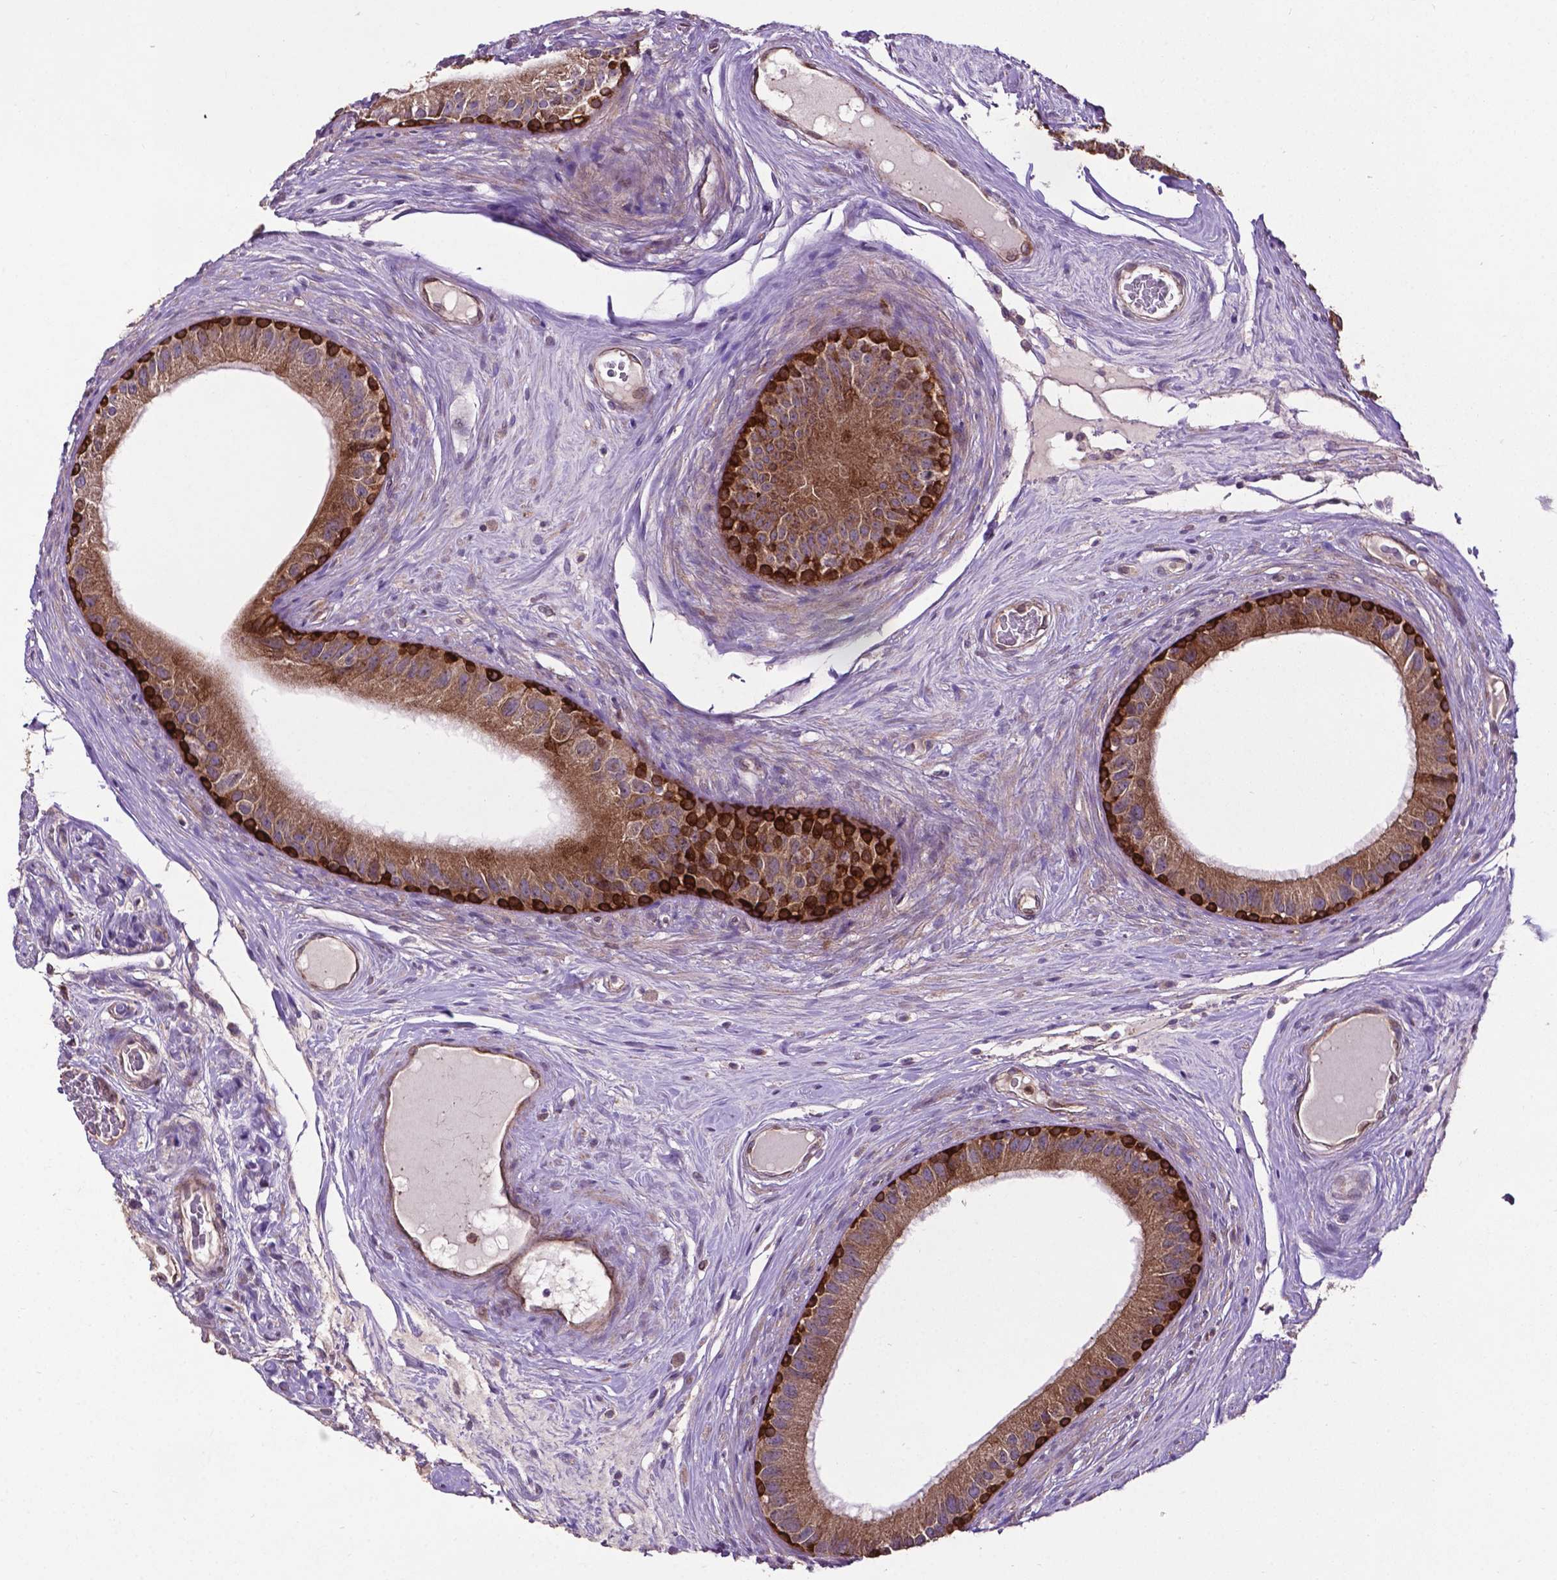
{"staining": {"intensity": "strong", "quantity": "<25%", "location": "cytoplasmic/membranous"}, "tissue": "epididymis", "cell_type": "Glandular cells", "image_type": "normal", "snomed": [{"axis": "morphology", "description": "Normal tissue, NOS"}, {"axis": "topography", "description": "Epididymis"}], "caption": "The histopathology image demonstrates staining of benign epididymis, revealing strong cytoplasmic/membranous protein positivity (brown color) within glandular cells.", "gene": "SMAD3", "patient": {"sex": "male", "age": 59}}